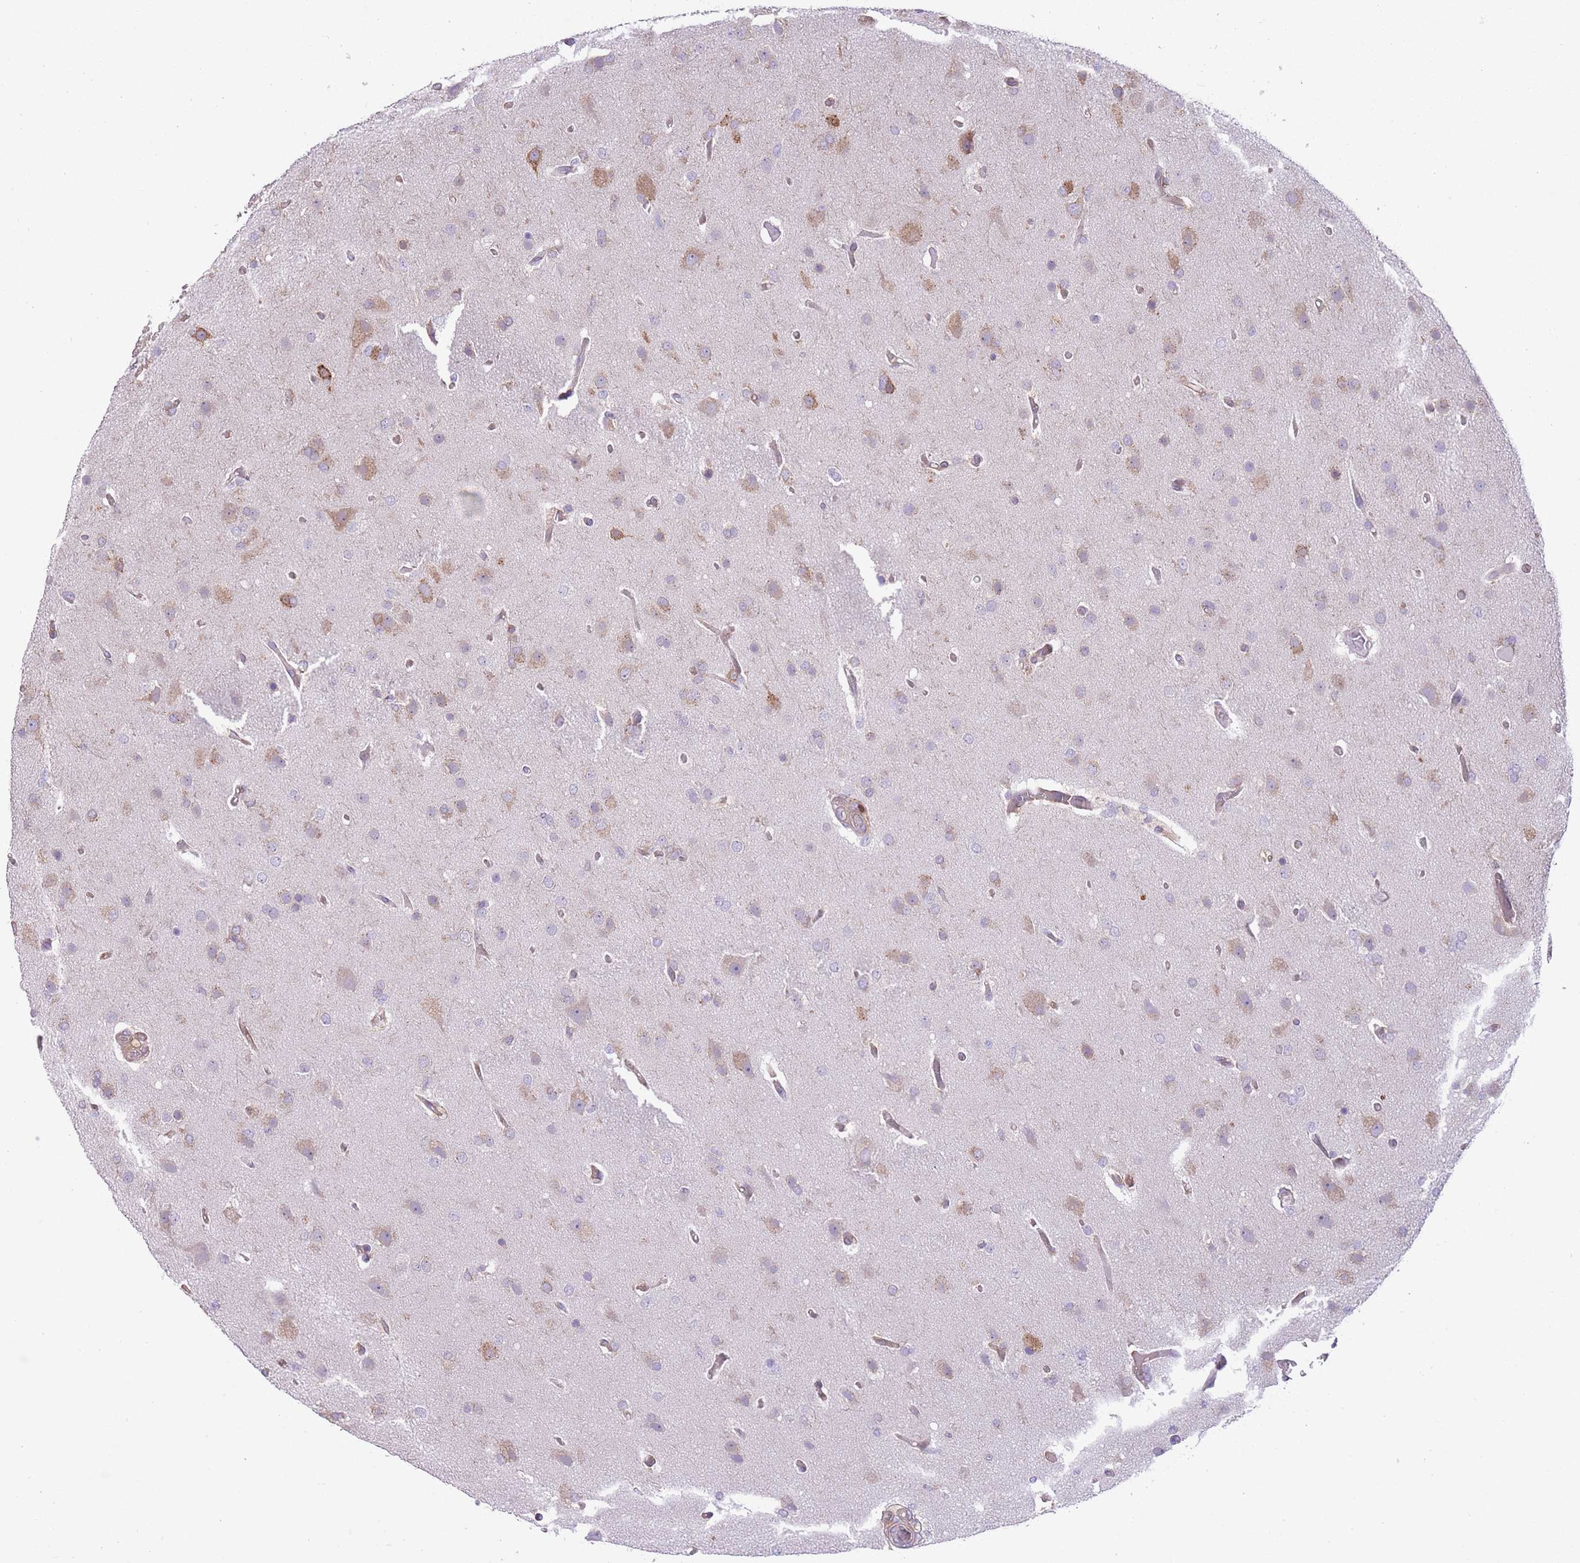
{"staining": {"intensity": "weak", "quantity": "25%-75%", "location": "cytoplasmic/membranous"}, "tissue": "glioma", "cell_type": "Tumor cells", "image_type": "cancer", "snomed": [{"axis": "morphology", "description": "Glioma, malignant, High grade"}, {"axis": "topography", "description": "Brain"}], "caption": "A low amount of weak cytoplasmic/membranous positivity is identified in approximately 25%-75% of tumor cells in malignant glioma (high-grade) tissue.", "gene": "PRKAR1A", "patient": {"sex": "female", "age": 74}}